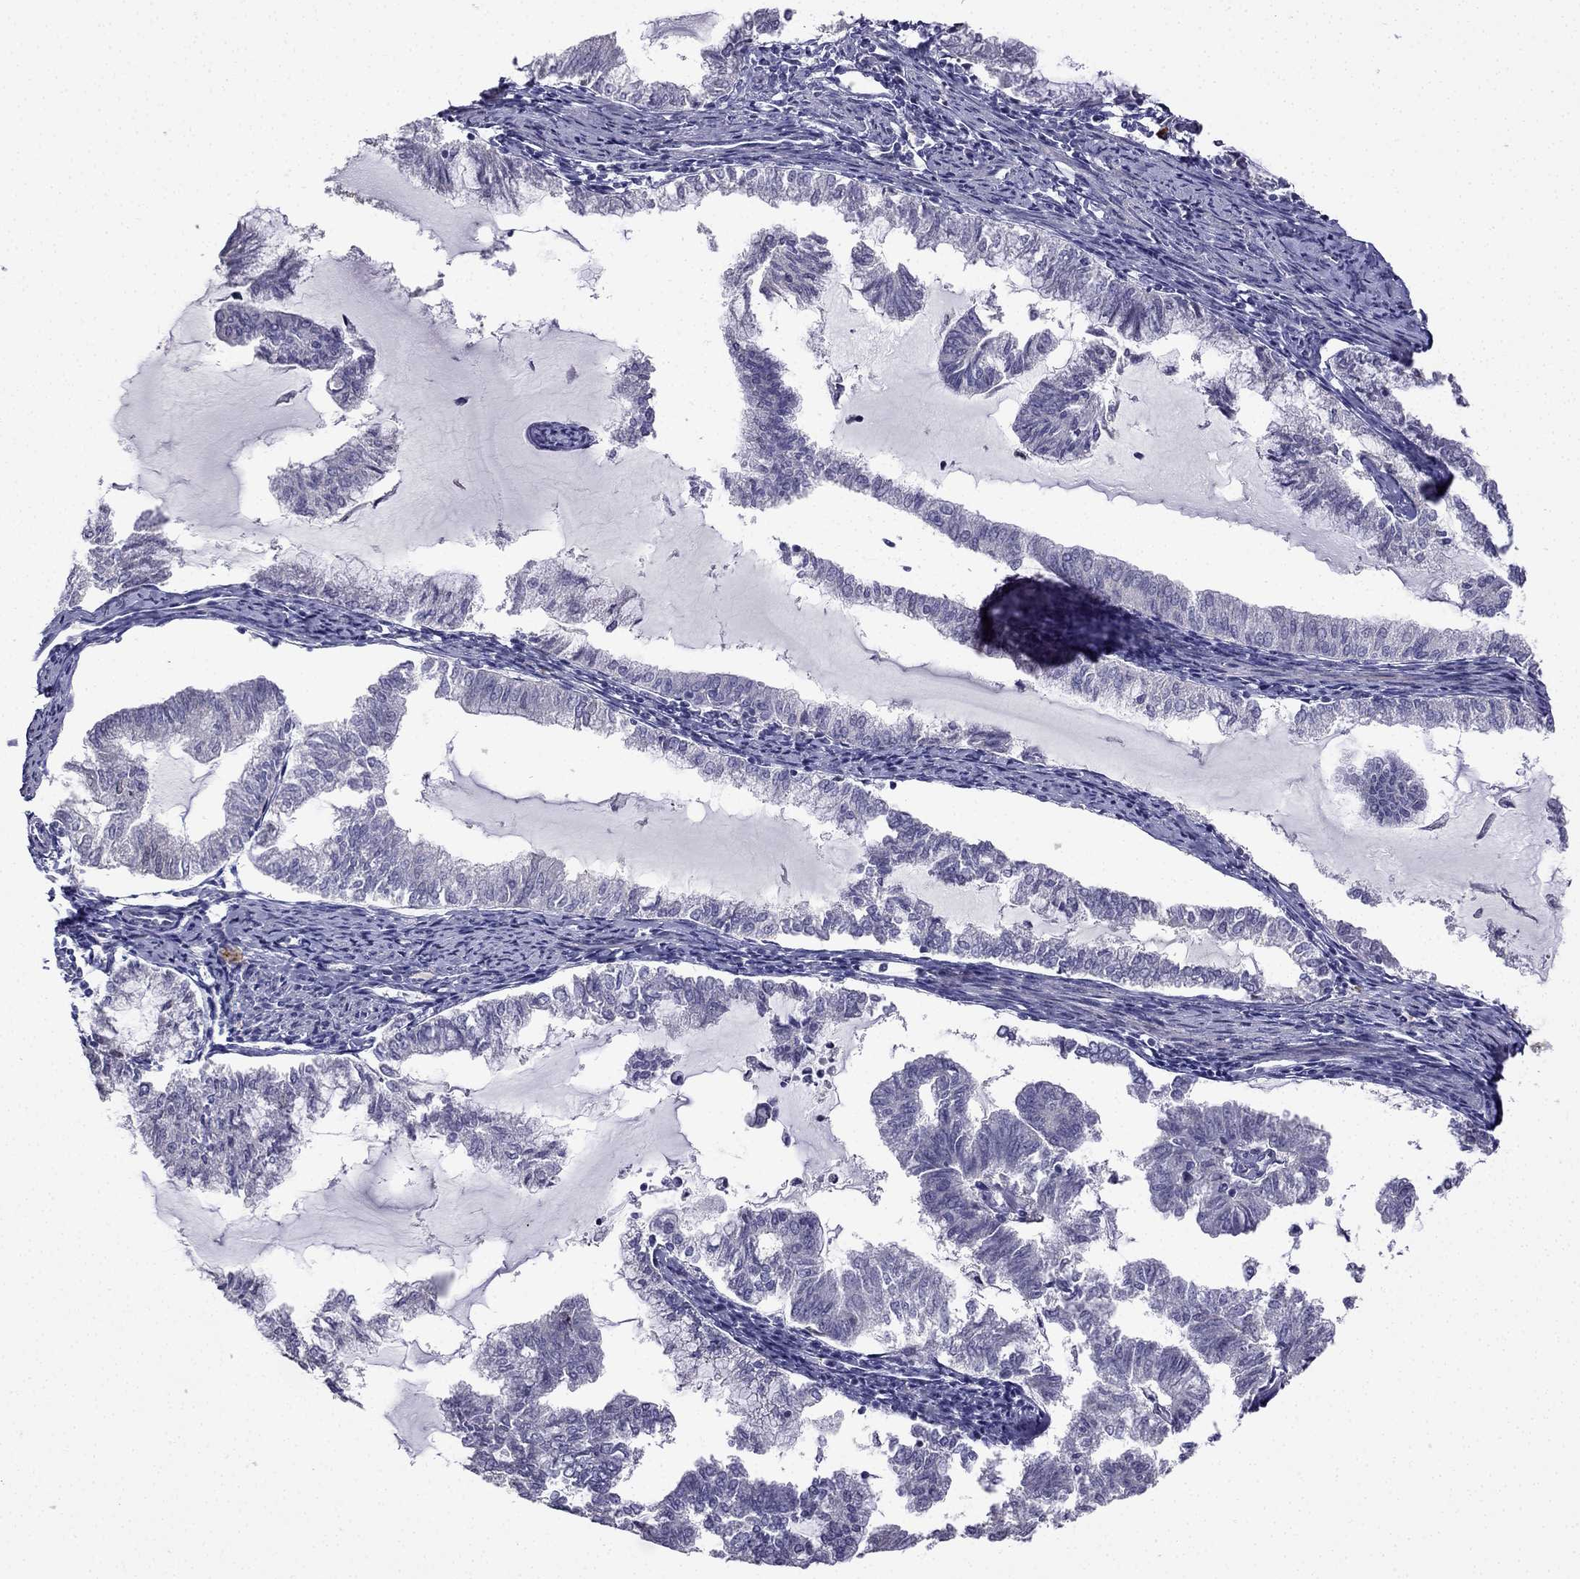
{"staining": {"intensity": "negative", "quantity": "none", "location": "none"}, "tissue": "endometrial cancer", "cell_type": "Tumor cells", "image_type": "cancer", "snomed": [{"axis": "morphology", "description": "Adenocarcinoma, NOS"}, {"axis": "topography", "description": "Endometrium"}], "caption": "Tumor cells are negative for protein expression in human endometrial adenocarcinoma.", "gene": "UHRF1", "patient": {"sex": "female", "age": 79}}